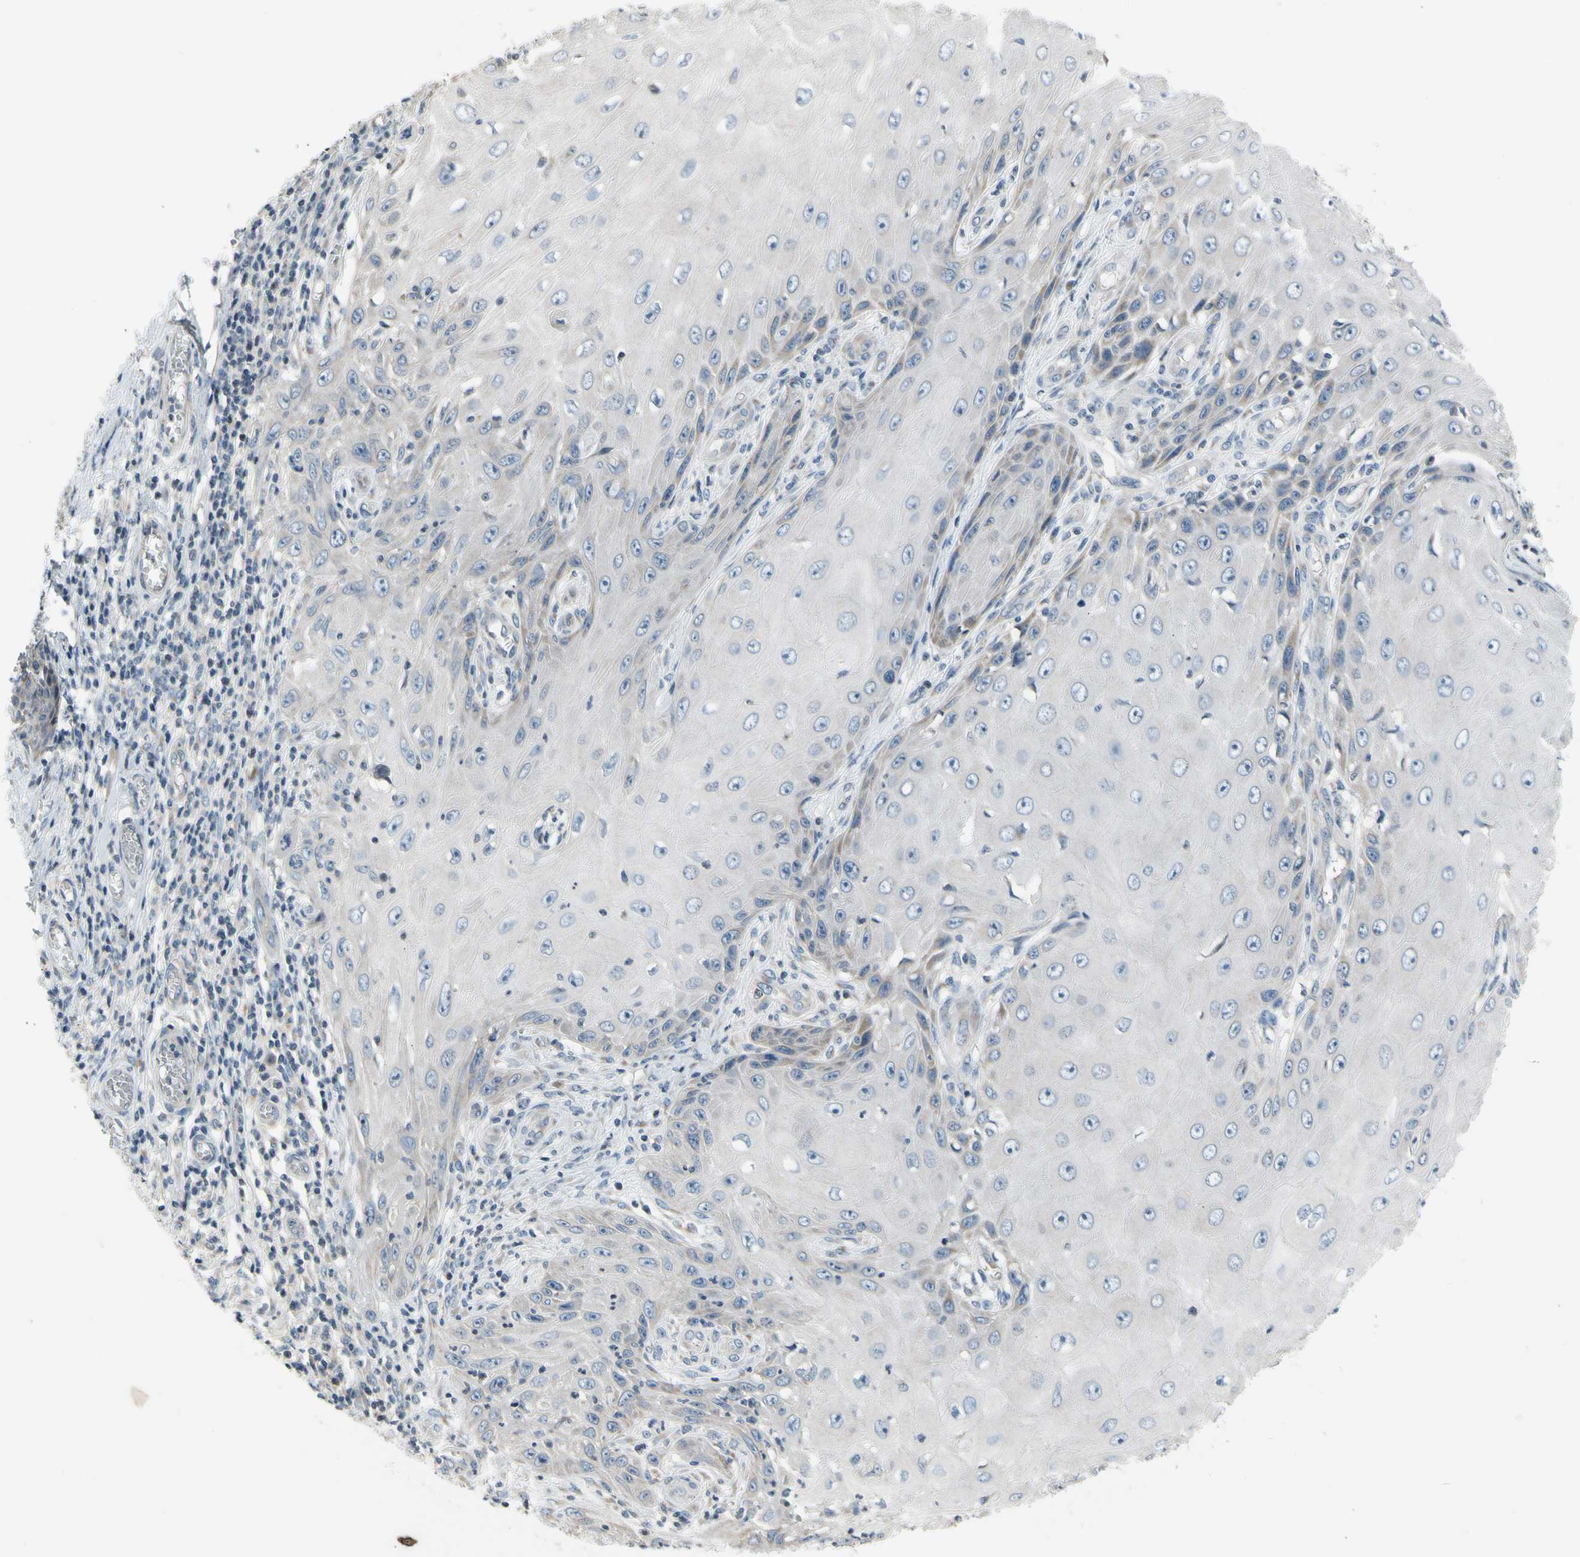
{"staining": {"intensity": "negative", "quantity": "none", "location": "none"}, "tissue": "skin cancer", "cell_type": "Tumor cells", "image_type": "cancer", "snomed": [{"axis": "morphology", "description": "Squamous cell carcinoma, NOS"}, {"axis": "topography", "description": "Skin"}], "caption": "DAB immunohistochemical staining of skin cancer (squamous cell carcinoma) shows no significant staining in tumor cells.", "gene": "SOX30", "patient": {"sex": "female", "age": 73}}